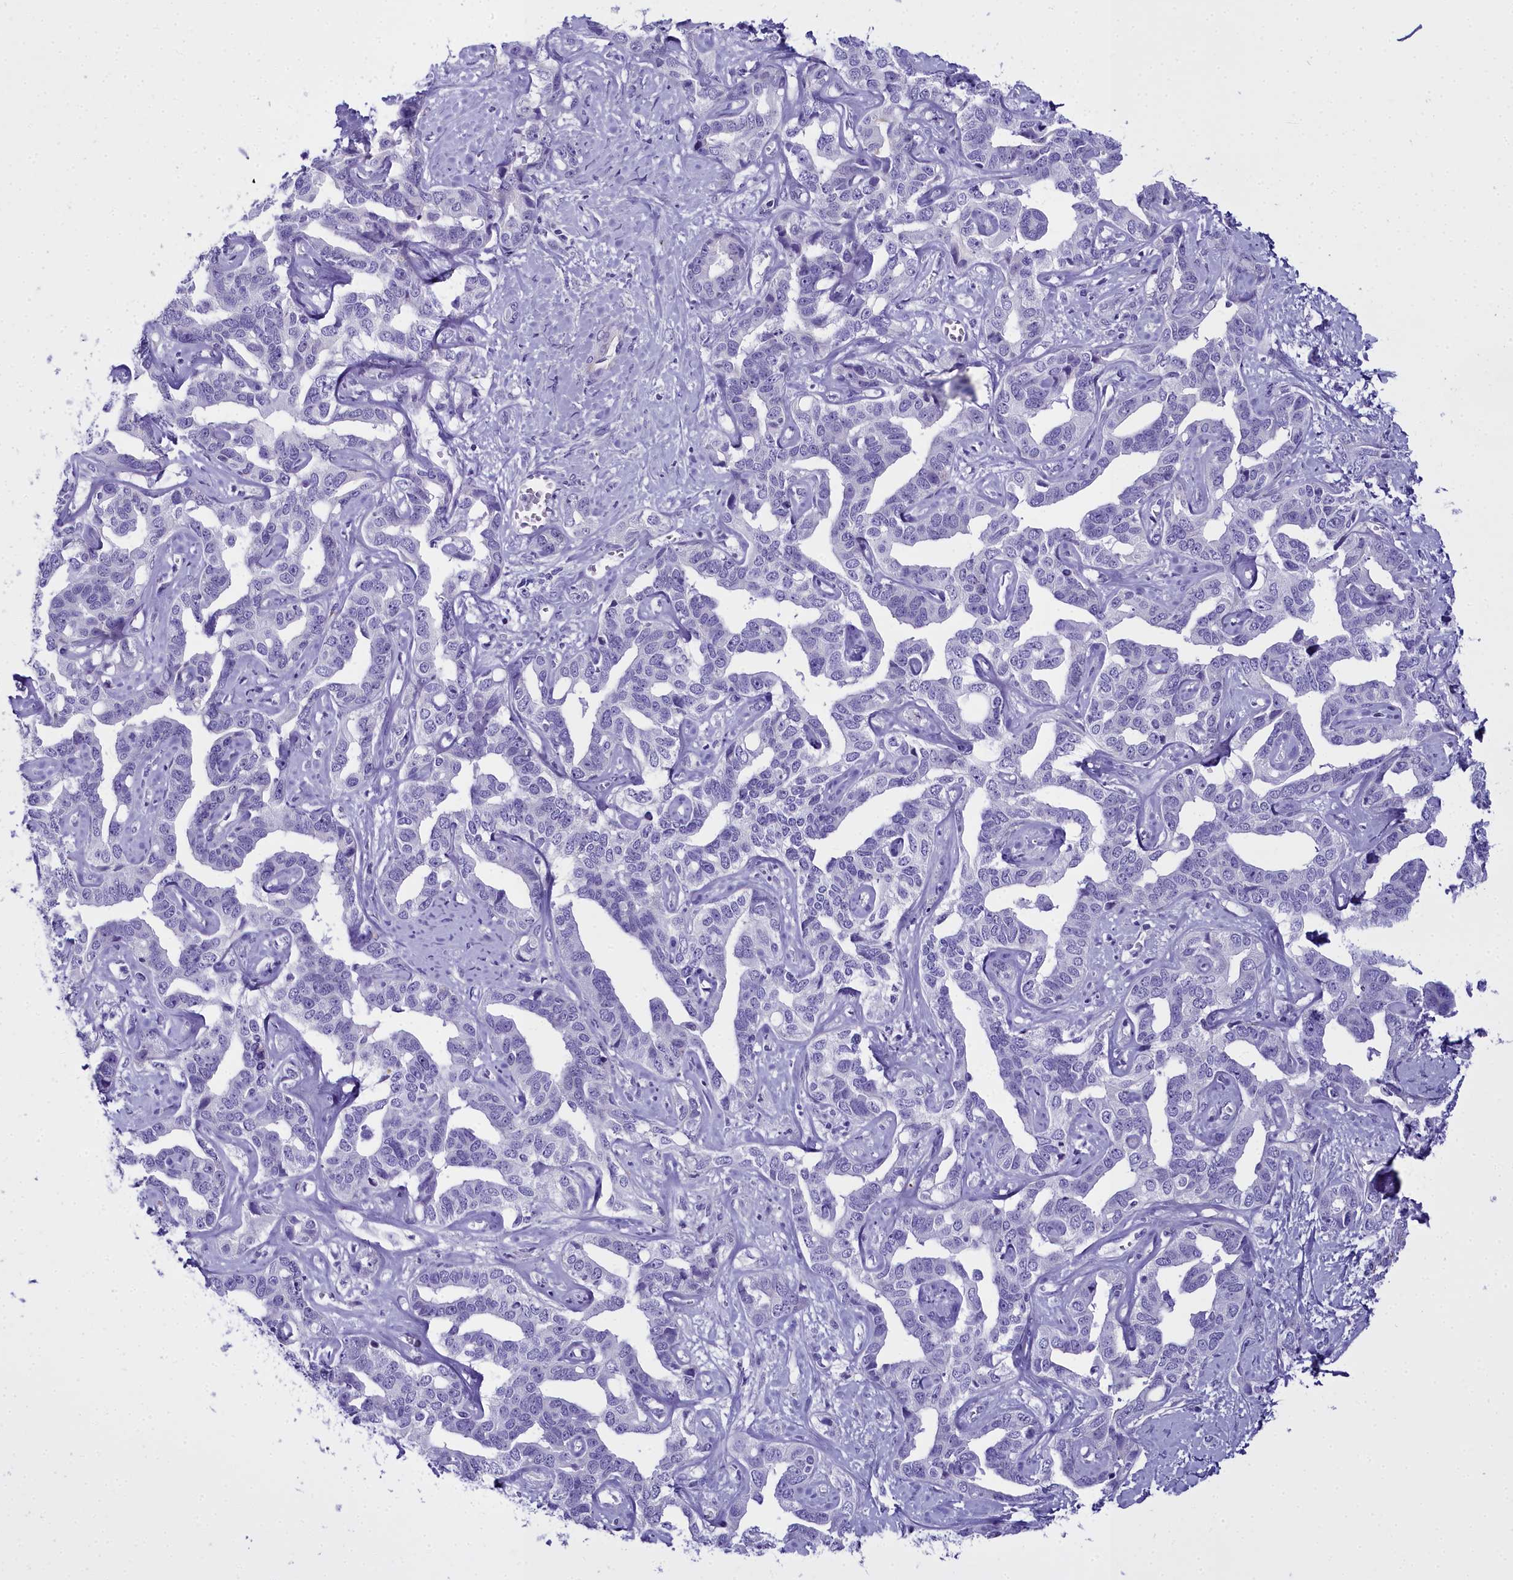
{"staining": {"intensity": "negative", "quantity": "none", "location": "none"}, "tissue": "liver cancer", "cell_type": "Tumor cells", "image_type": "cancer", "snomed": [{"axis": "morphology", "description": "Cholangiocarcinoma"}, {"axis": "topography", "description": "Liver"}], "caption": "IHC of human cholangiocarcinoma (liver) exhibits no positivity in tumor cells.", "gene": "TIMM22", "patient": {"sex": "male", "age": 59}}